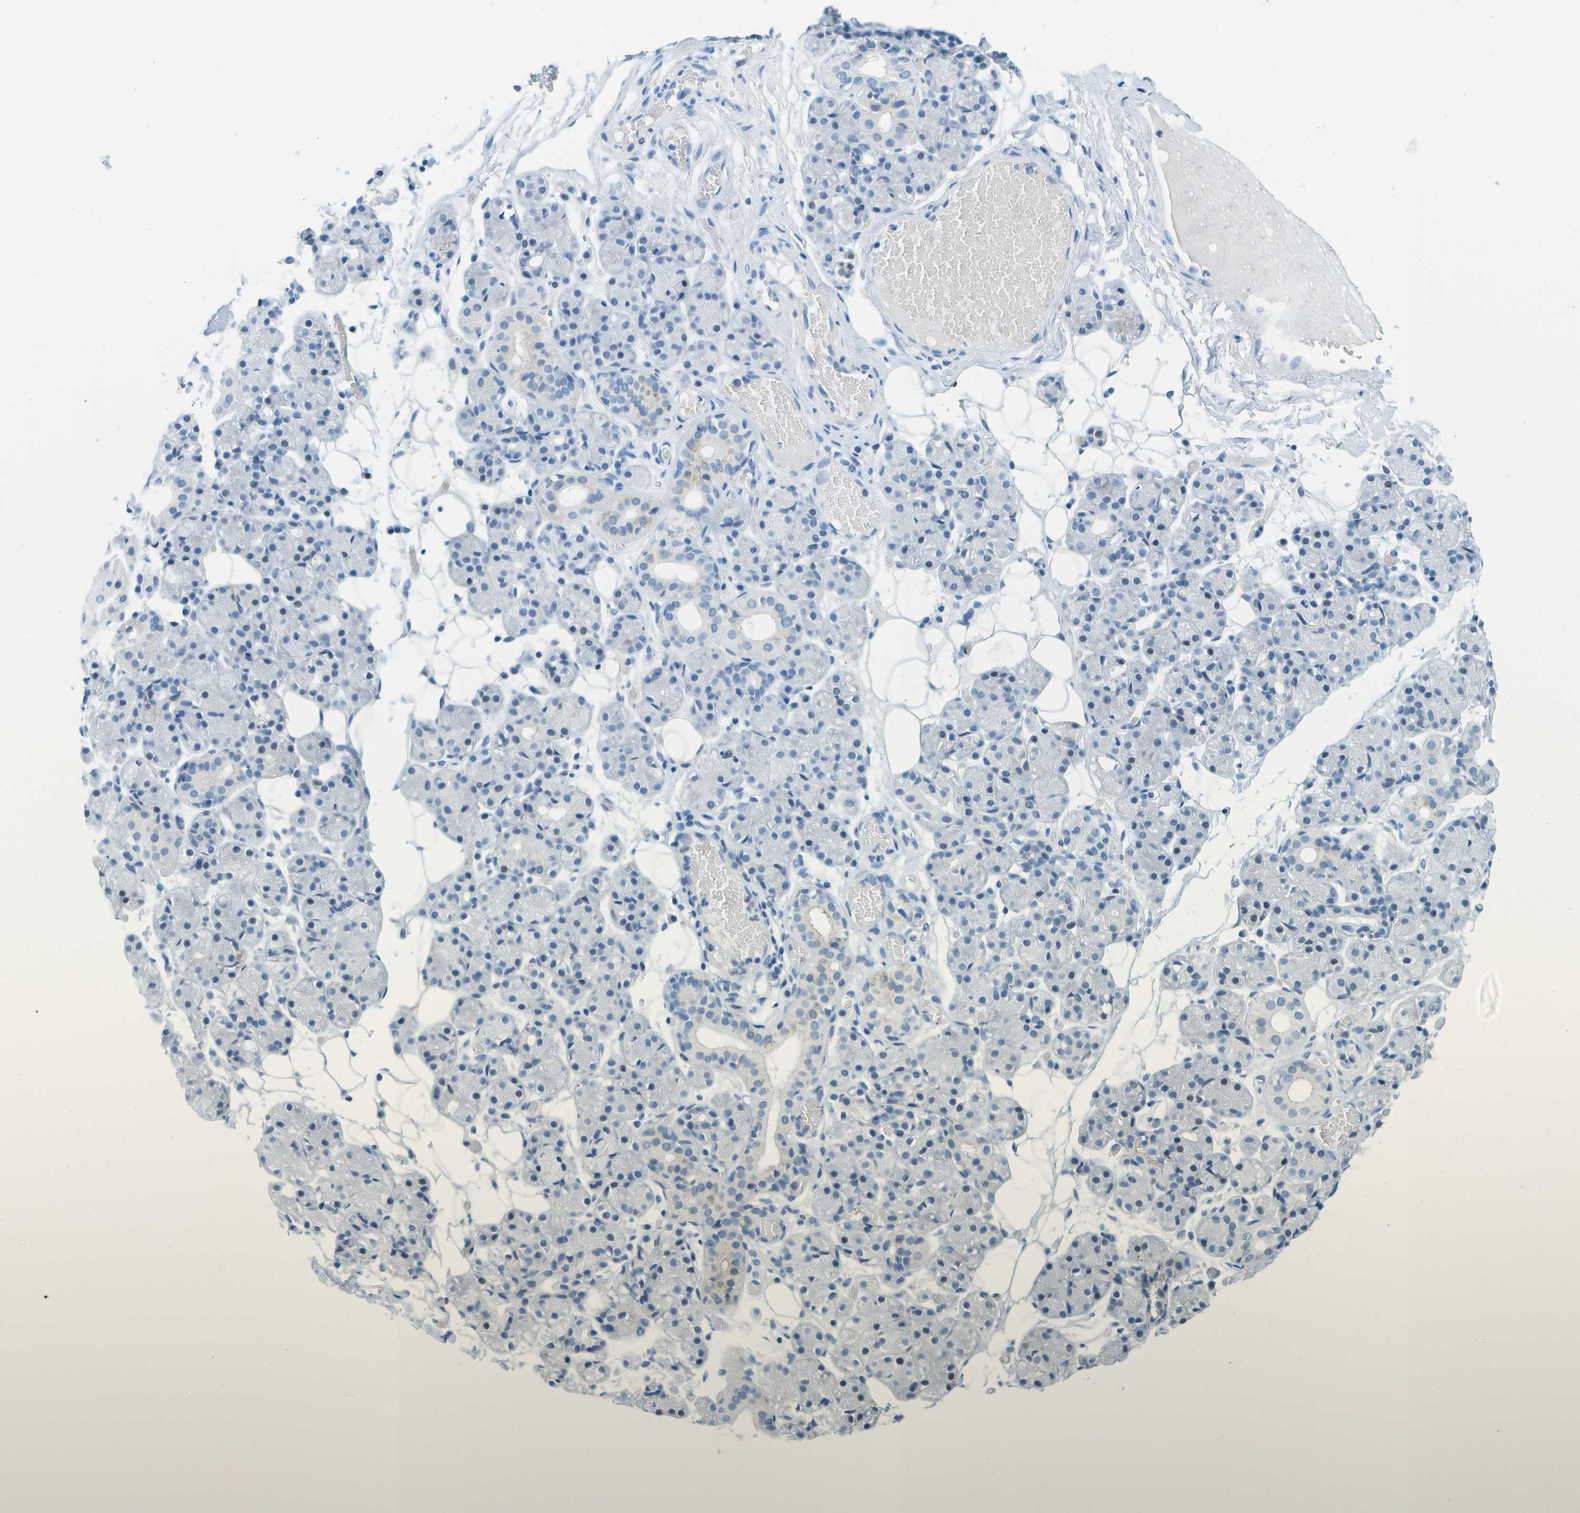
{"staining": {"intensity": "negative", "quantity": "none", "location": "none"}, "tissue": "salivary gland", "cell_type": "Glandular cells", "image_type": "normal", "snomed": [{"axis": "morphology", "description": "Normal tissue, NOS"}, {"axis": "topography", "description": "Salivary gland"}], "caption": "This is a image of immunohistochemistry (IHC) staining of benign salivary gland, which shows no staining in glandular cells.", "gene": "CDHR2", "patient": {"sex": "male", "age": 63}}